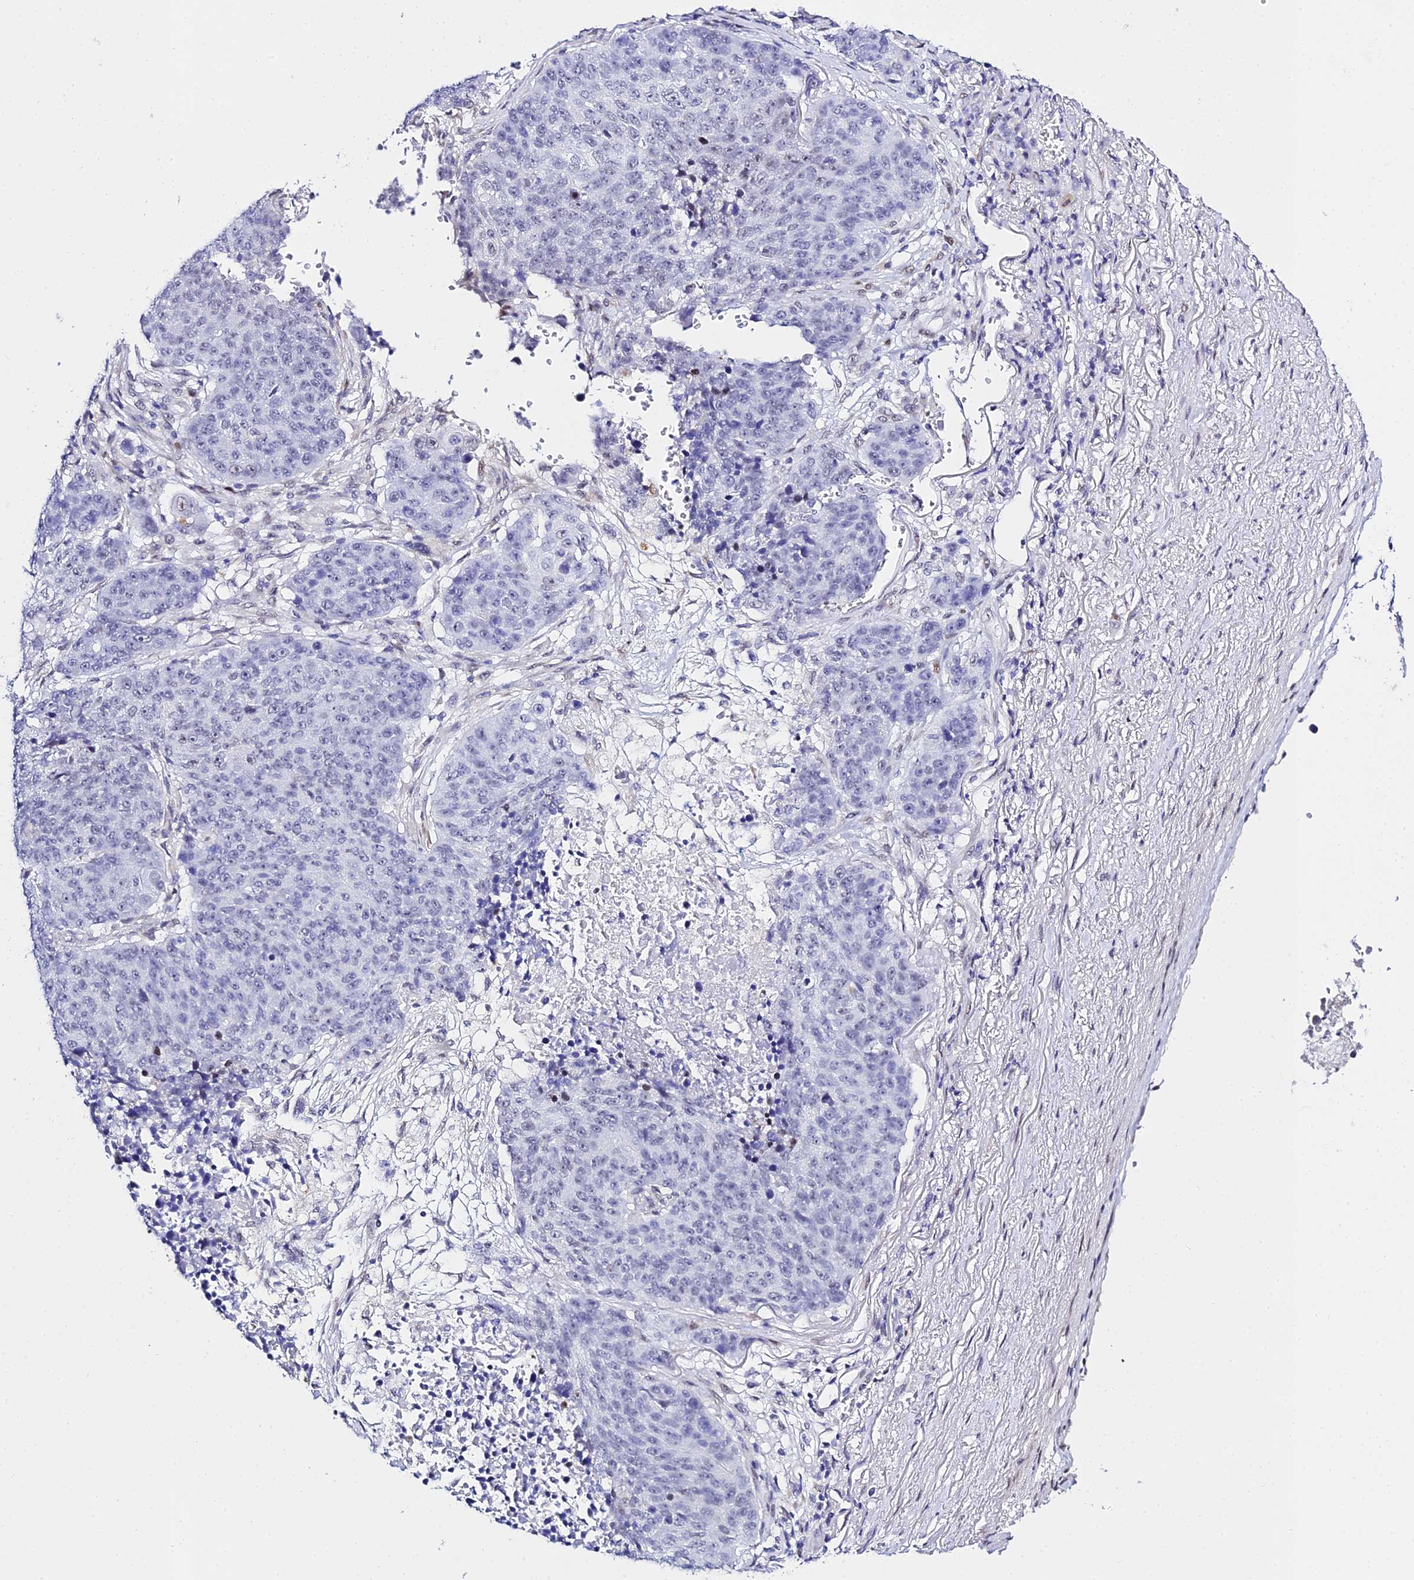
{"staining": {"intensity": "negative", "quantity": "none", "location": "none"}, "tissue": "lung cancer", "cell_type": "Tumor cells", "image_type": "cancer", "snomed": [{"axis": "morphology", "description": "Normal tissue, NOS"}, {"axis": "morphology", "description": "Squamous cell carcinoma, NOS"}, {"axis": "topography", "description": "Lymph node"}, {"axis": "topography", "description": "Lung"}], "caption": "This is an immunohistochemistry micrograph of squamous cell carcinoma (lung). There is no staining in tumor cells.", "gene": "POFUT2", "patient": {"sex": "male", "age": 66}}